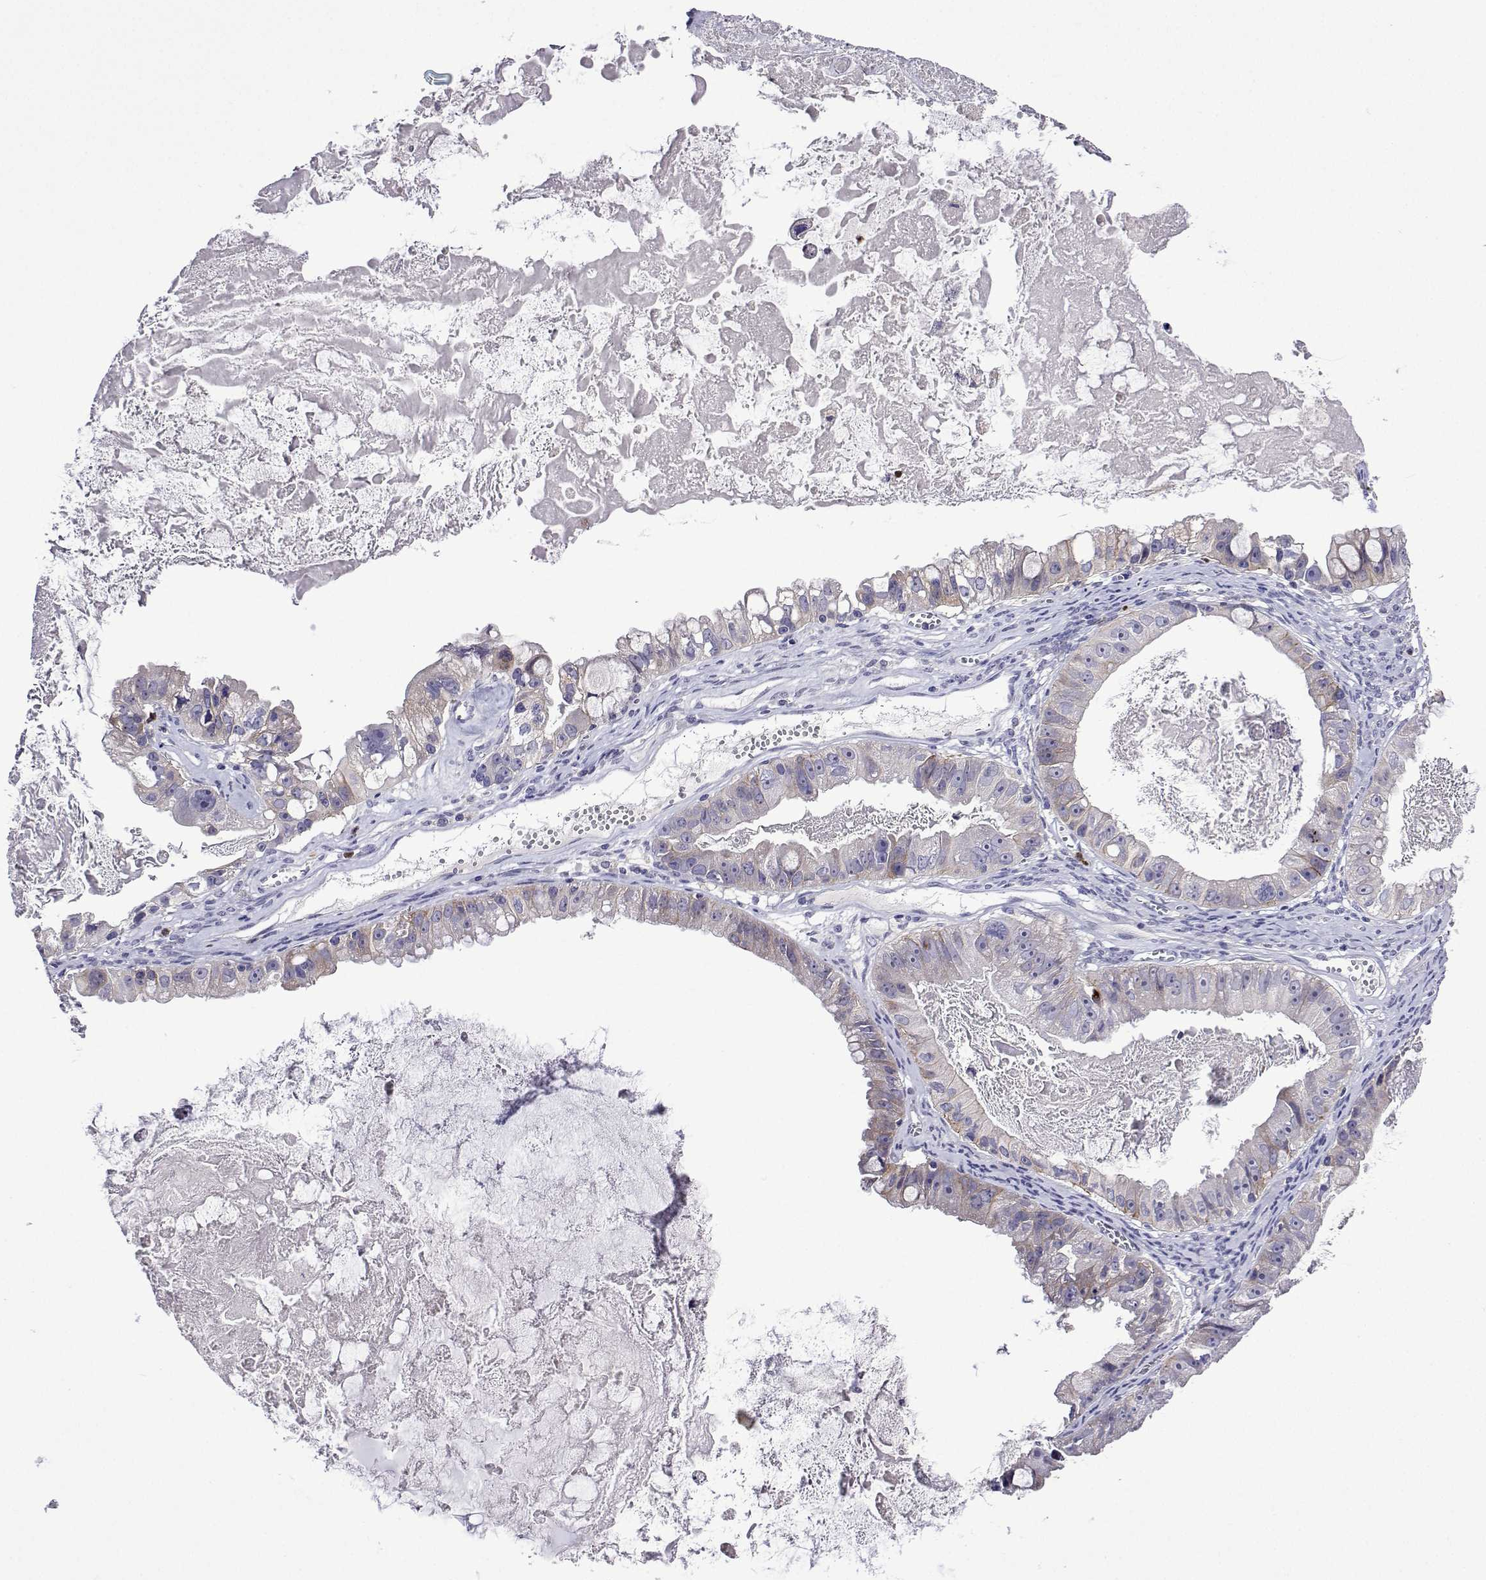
{"staining": {"intensity": "negative", "quantity": "none", "location": "none"}, "tissue": "ovarian cancer", "cell_type": "Tumor cells", "image_type": "cancer", "snomed": [{"axis": "morphology", "description": "Cystadenocarcinoma, mucinous, NOS"}, {"axis": "topography", "description": "Ovary"}], "caption": "The micrograph demonstrates no staining of tumor cells in ovarian mucinous cystadenocarcinoma. (DAB (3,3'-diaminobenzidine) IHC with hematoxylin counter stain).", "gene": "SULT2A1", "patient": {"sex": "female", "age": 61}}